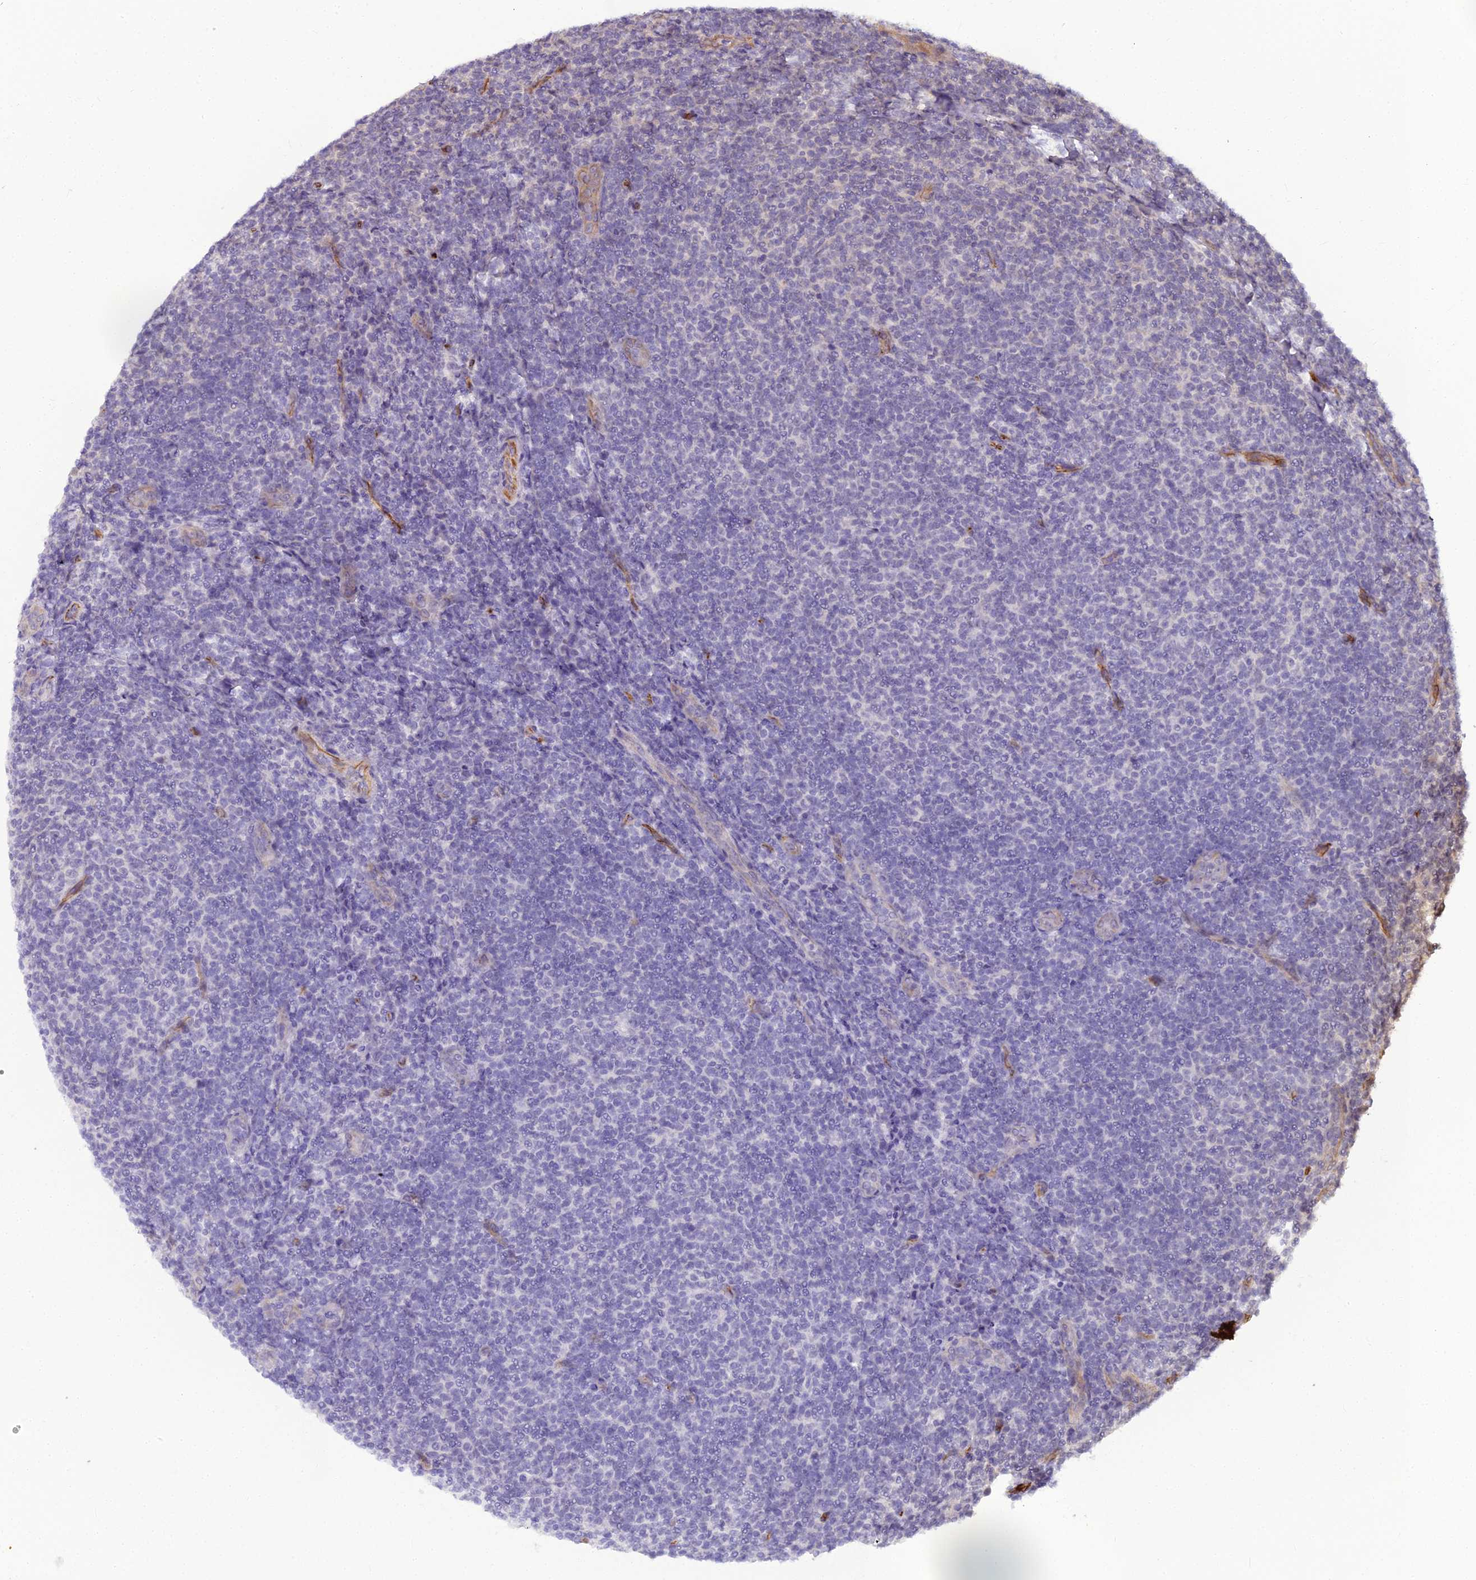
{"staining": {"intensity": "negative", "quantity": "none", "location": "none"}, "tissue": "lymphoma", "cell_type": "Tumor cells", "image_type": "cancer", "snomed": [{"axis": "morphology", "description": "Malignant lymphoma, non-Hodgkin's type, Low grade"}, {"axis": "topography", "description": "Lymph node"}], "caption": "Immunohistochemistry image of neoplastic tissue: low-grade malignant lymphoma, non-Hodgkin's type stained with DAB (3,3'-diaminobenzidine) exhibits no significant protein expression in tumor cells.", "gene": "RGL3", "patient": {"sex": "male", "age": 66}}